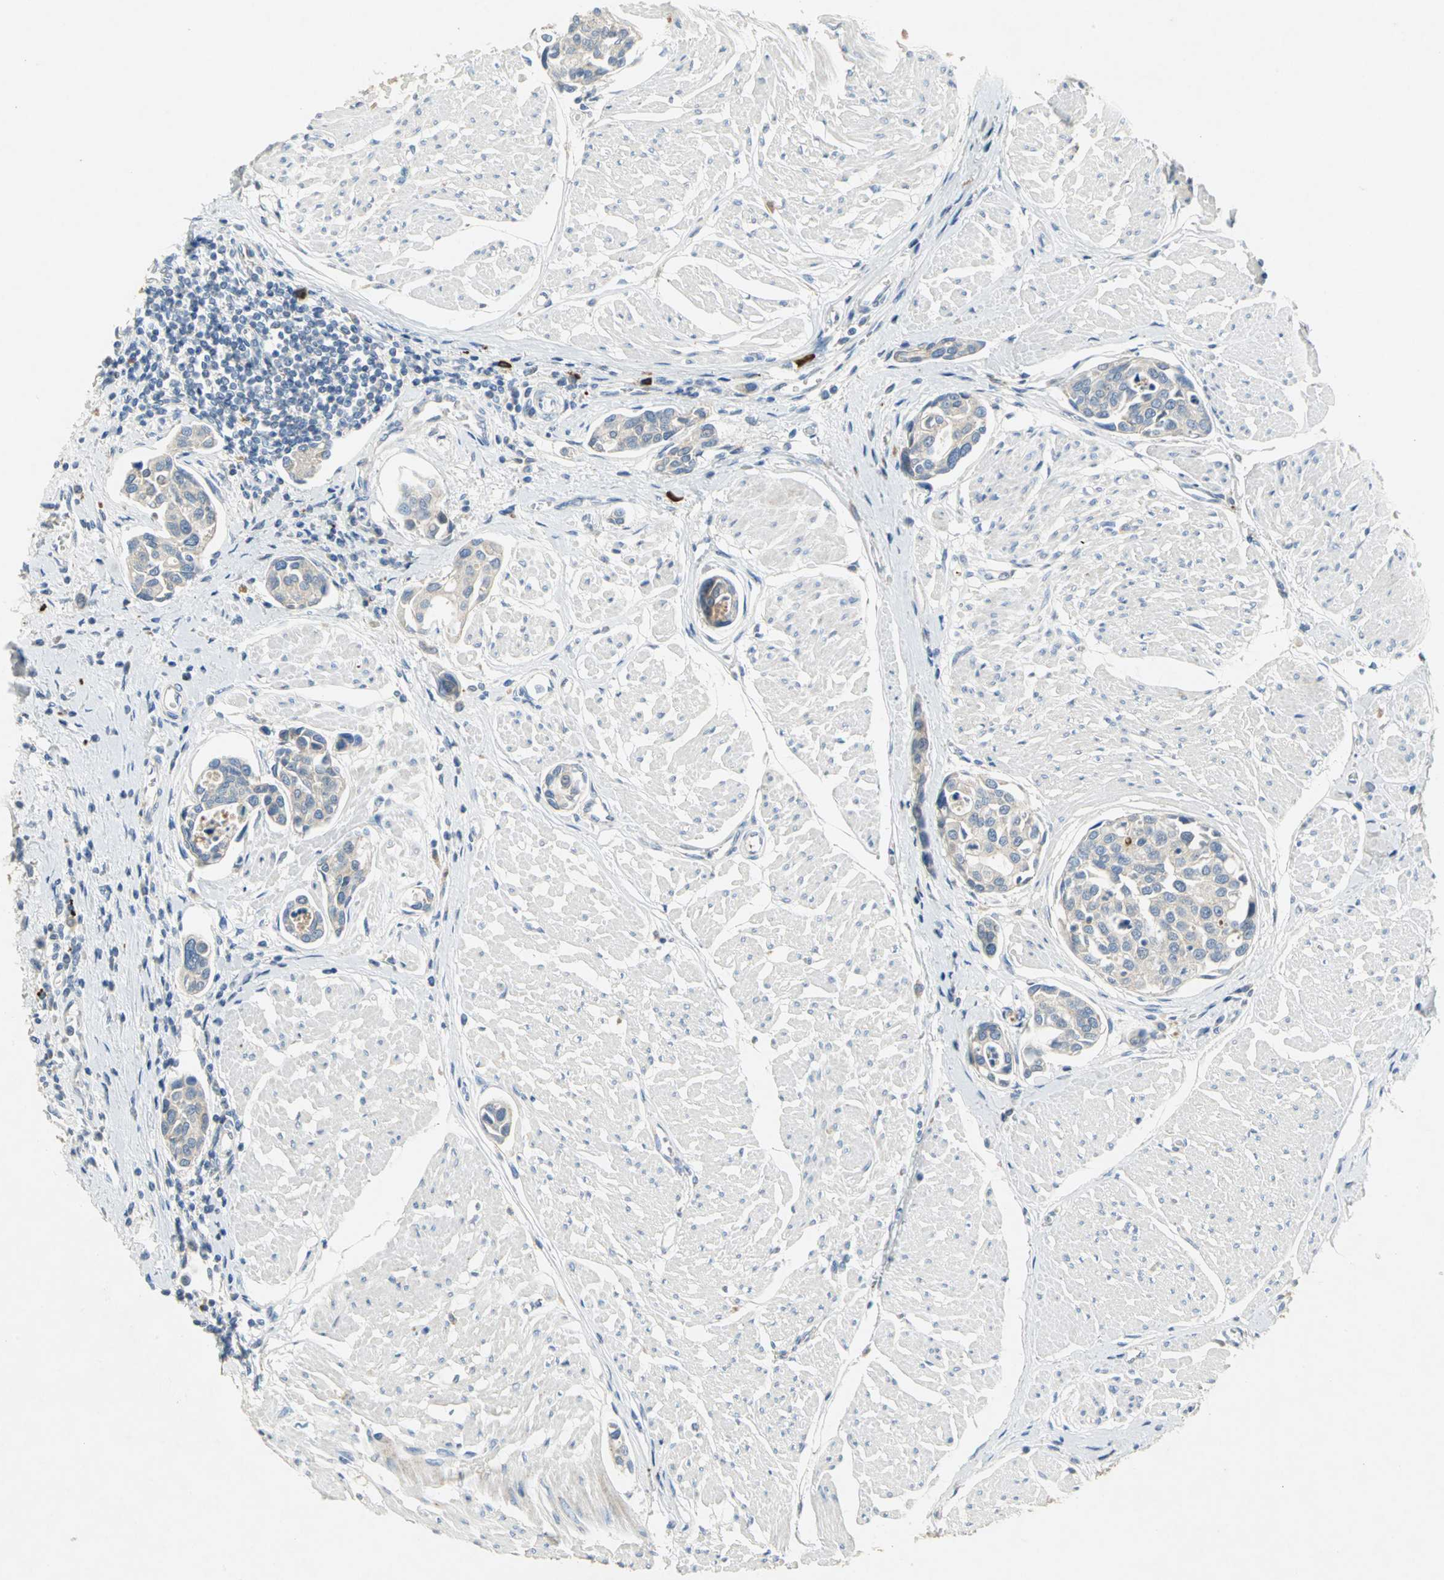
{"staining": {"intensity": "weak", "quantity": "25%-75%", "location": "cytoplasmic/membranous"}, "tissue": "urothelial cancer", "cell_type": "Tumor cells", "image_type": "cancer", "snomed": [{"axis": "morphology", "description": "Urothelial carcinoma, High grade"}, {"axis": "topography", "description": "Urinary bladder"}], "caption": "Immunohistochemical staining of human urothelial carcinoma (high-grade) demonstrates low levels of weak cytoplasmic/membranous protein expression in approximately 25%-75% of tumor cells.", "gene": "SPPL2B", "patient": {"sex": "male", "age": 78}}